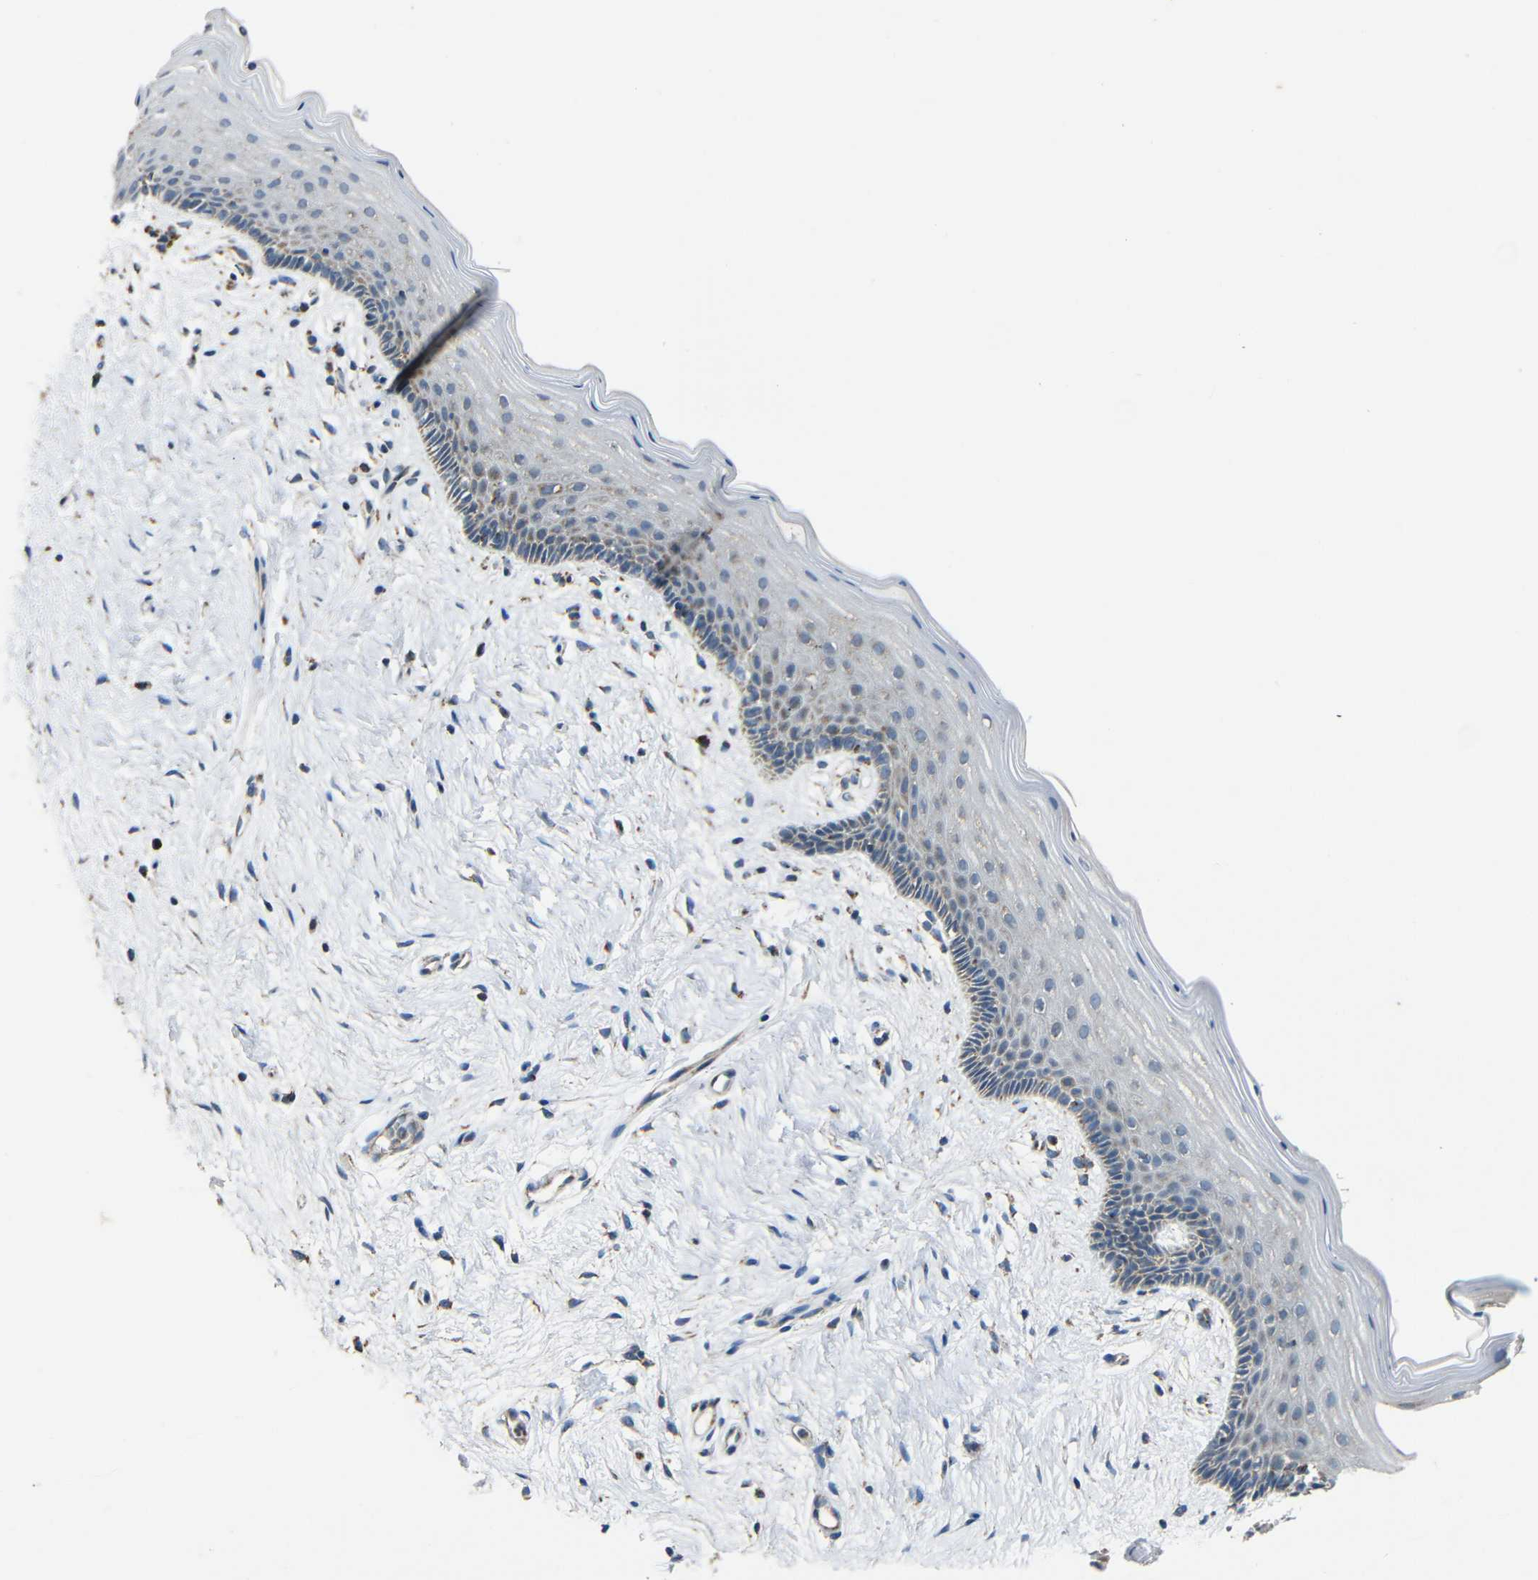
{"staining": {"intensity": "moderate", "quantity": "25%-75%", "location": "cytoplasmic/membranous"}, "tissue": "vagina", "cell_type": "Squamous epithelial cells", "image_type": "normal", "snomed": [{"axis": "morphology", "description": "Normal tissue, NOS"}, {"axis": "topography", "description": "Vagina"}], "caption": "A high-resolution image shows immunohistochemistry (IHC) staining of unremarkable vagina, which exhibits moderate cytoplasmic/membranous staining in approximately 25%-75% of squamous epithelial cells.", "gene": "NR3C2", "patient": {"sex": "female", "age": 44}}